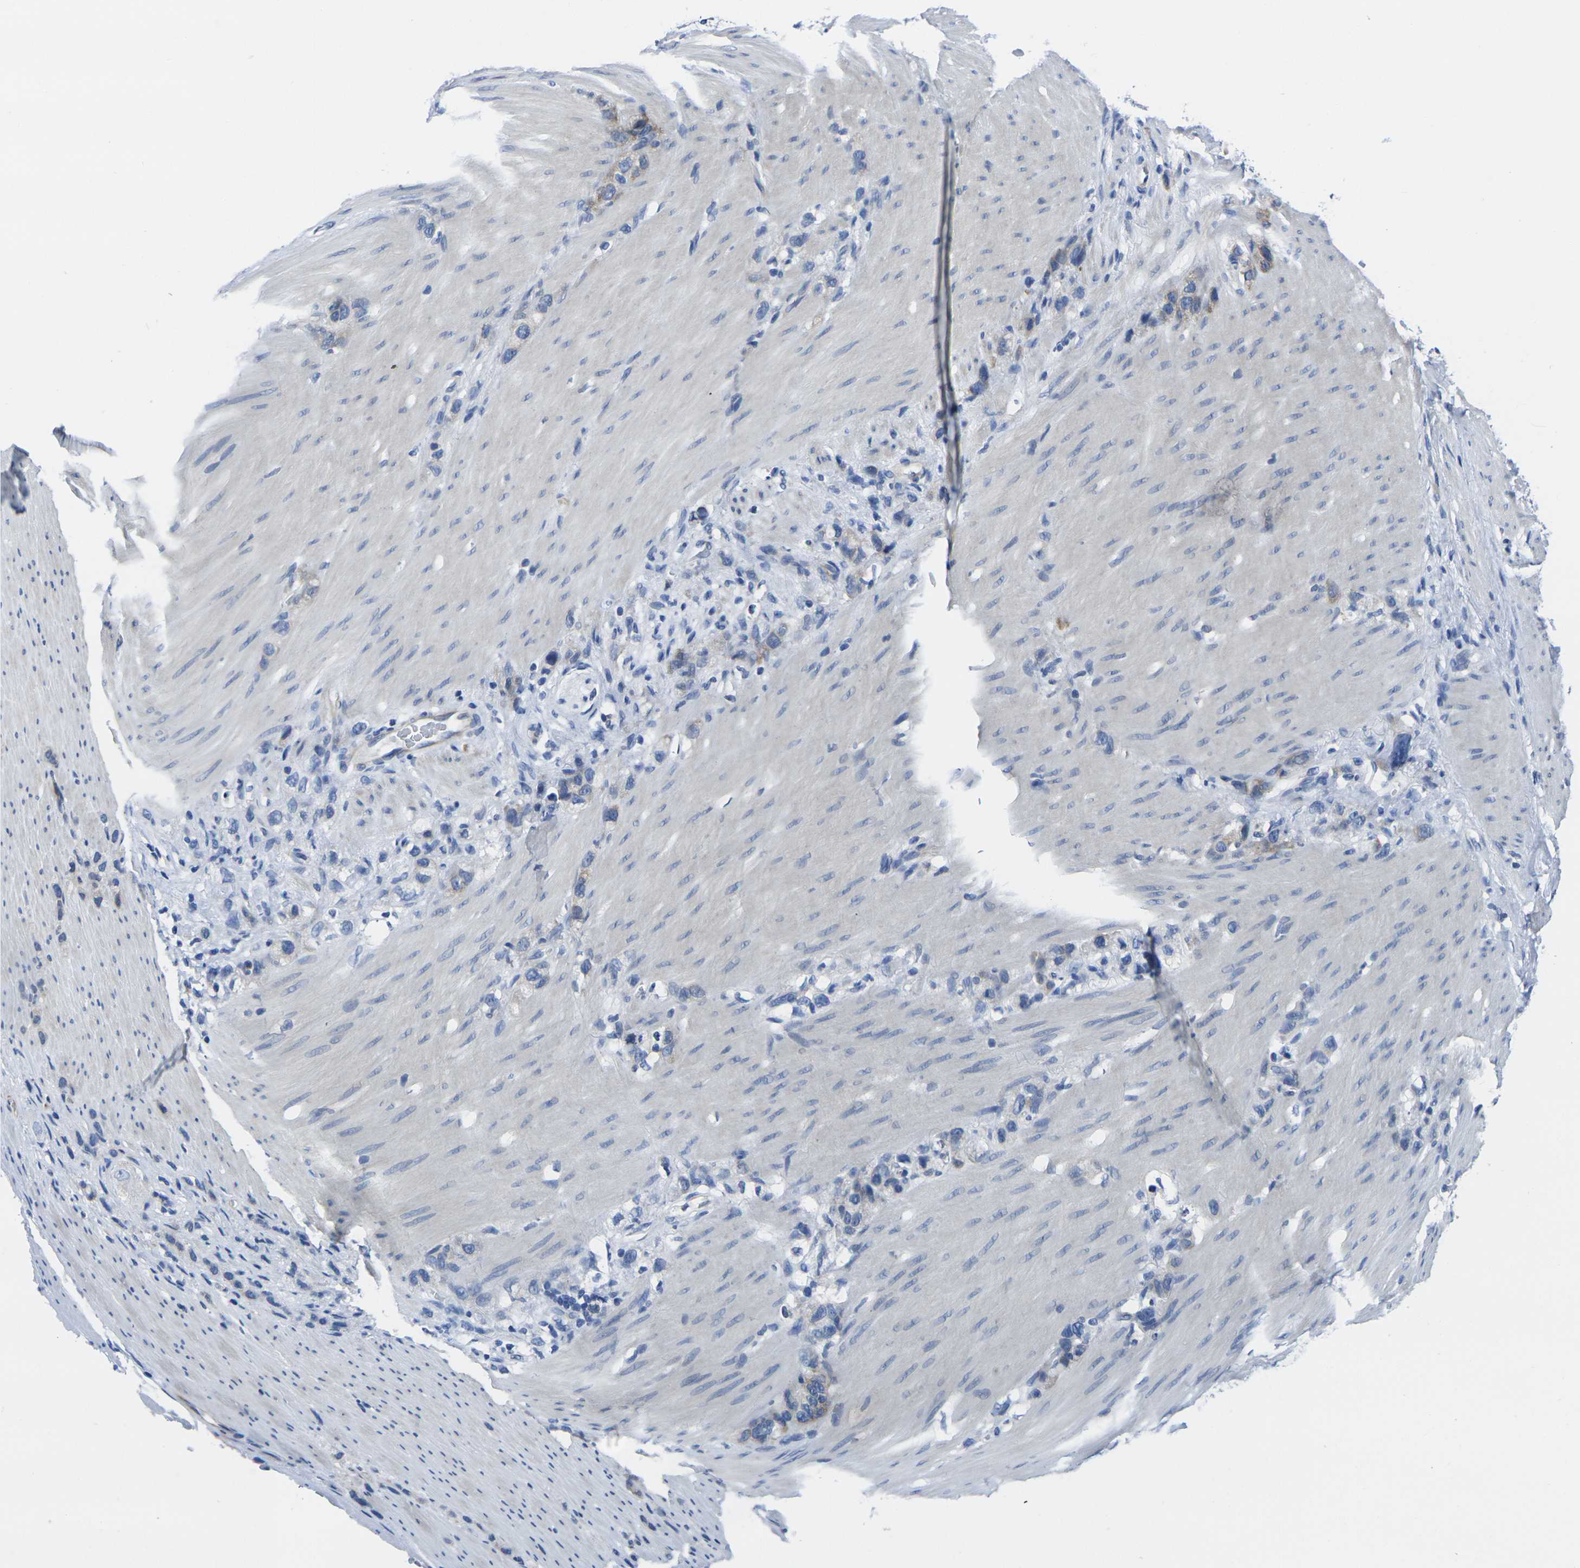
{"staining": {"intensity": "weak", "quantity": "<25%", "location": "cytoplasmic/membranous"}, "tissue": "stomach cancer", "cell_type": "Tumor cells", "image_type": "cancer", "snomed": [{"axis": "morphology", "description": "Normal tissue, NOS"}, {"axis": "morphology", "description": "Adenocarcinoma, NOS"}, {"axis": "morphology", "description": "Adenocarcinoma, High grade"}, {"axis": "topography", "description": "Stomach, upper"}, {"axis": "topography", "description": "Stomach"}], "caption": "A photomicrograph of human adenocarcinoma (high-grade) (stomach) is negative for staining in tumor cells.", "gene": "EIF4A1", "patient": {"sex": "female", "age": 65}}